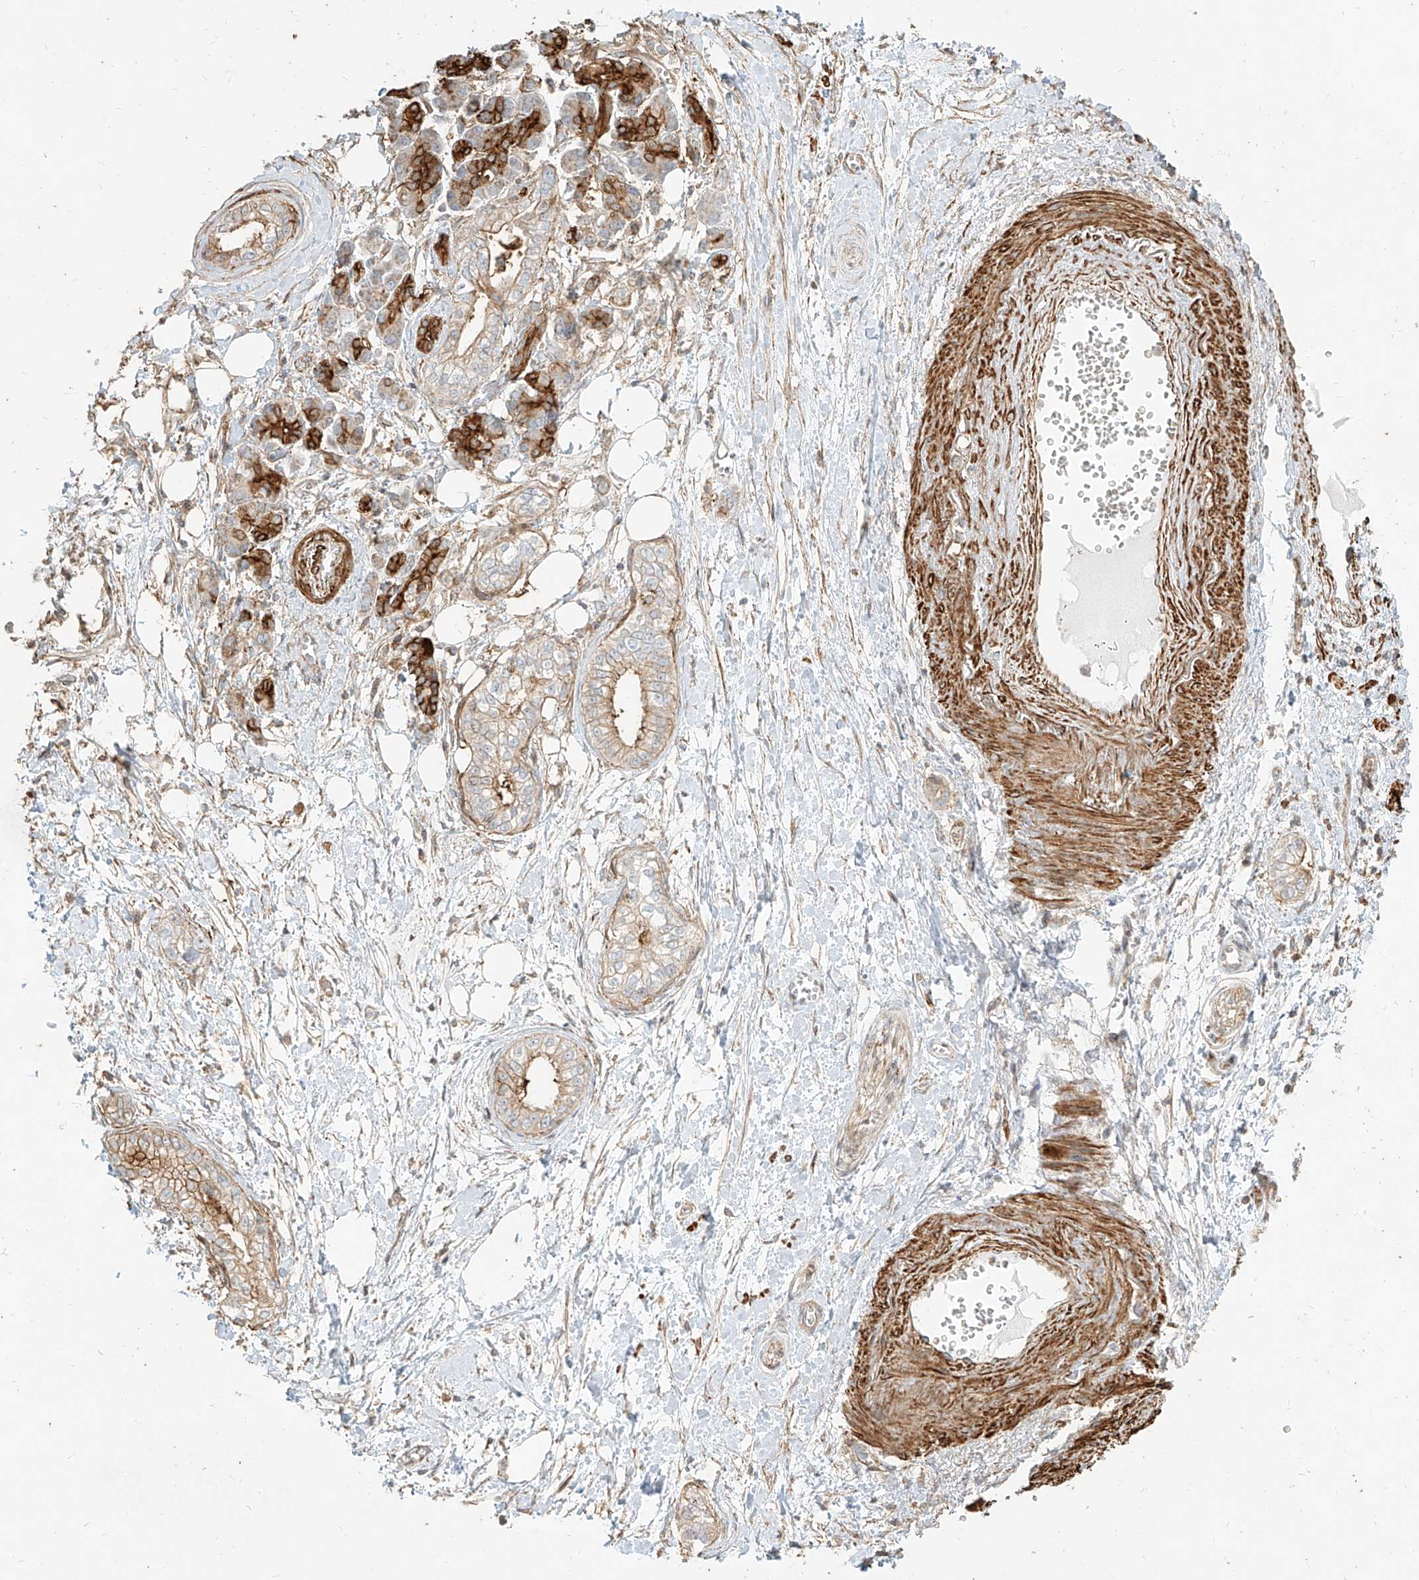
{"staining": {"intensity": "moderate", "quantity": "<25%", "location": "cytoplasmic/membranous"}, "tissue": "pancreatic cancer", "cell_type": "Tumor cells", "image_type": "cancer", "snomed": [{"axis": "morphology", "description": "Adenocarcinoma, NOS"}, {"axis": "topography", "description": "Pancreas"}], "caption": "This histopathology image displays immunohistochemistry (IHC) staining of pancreatic cancer (adenocarcinoma), with low moderate cytoplasmic/membranous staining in about <25% of tumor cells.", "gene": "MTX2", "patient": {"sex": "male", "age": 68}}